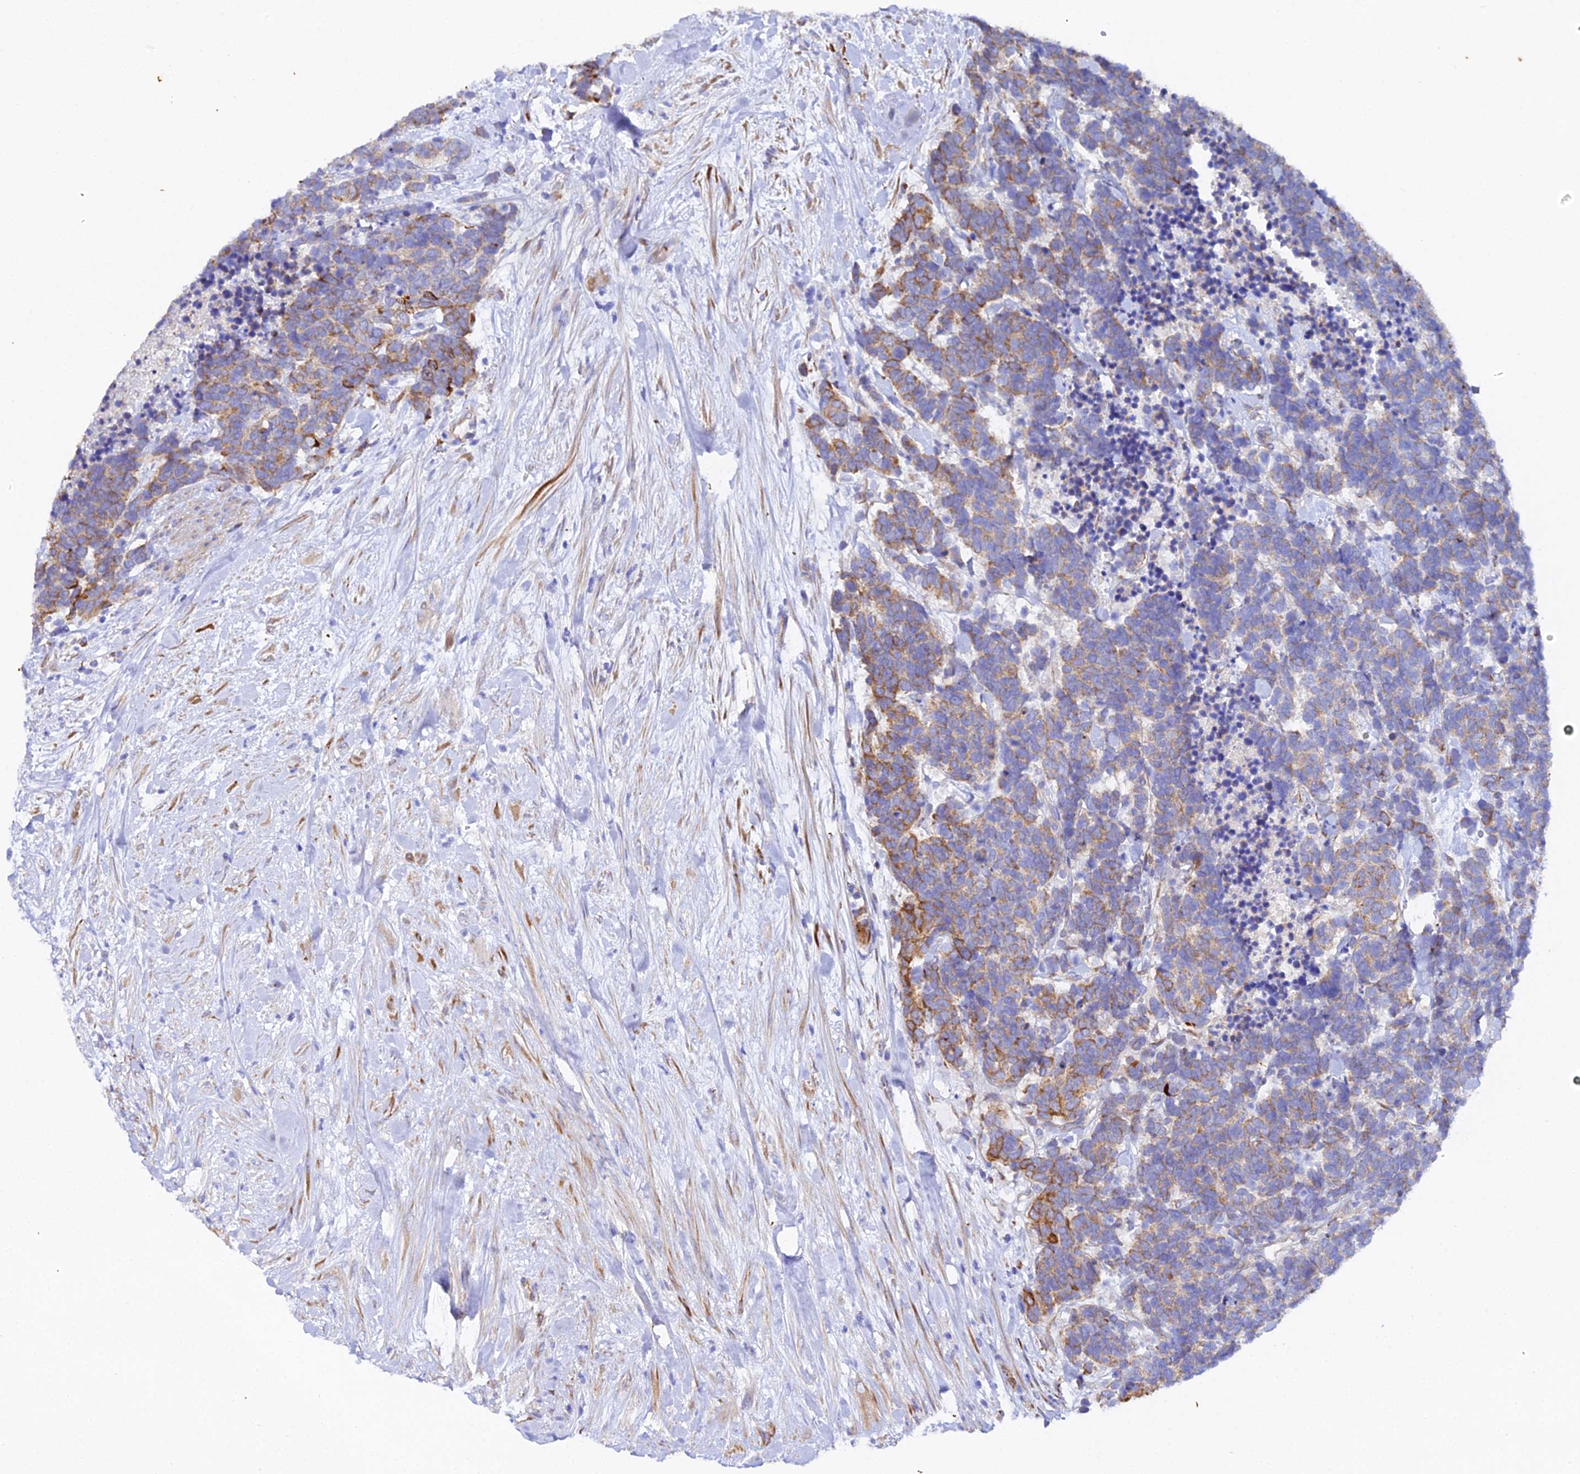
{"staining": {"intensity": "moderate", "quantity": ">75%", "location": "cytoplasmic/membranous"}, "tissue": "carcinoid", "cell_type": "Tumor cells", "image_type": "cancer", "snomed": [{"axis": "morphology", "description": "Carcinoma, NOS"}, {"axis": "morphology", "description": "Carcinoid, malignant, NOS"}, {"axis": "topography", "description": "Prostate"}], "caption": "This micrograph shows IHC staining of carcinoma, with medium moderate cytoplasmic/membranous expression in approximately >75% of tumor cells.", "gene": "CFAP45", "patient": {"sex": "male", "age": 57}}